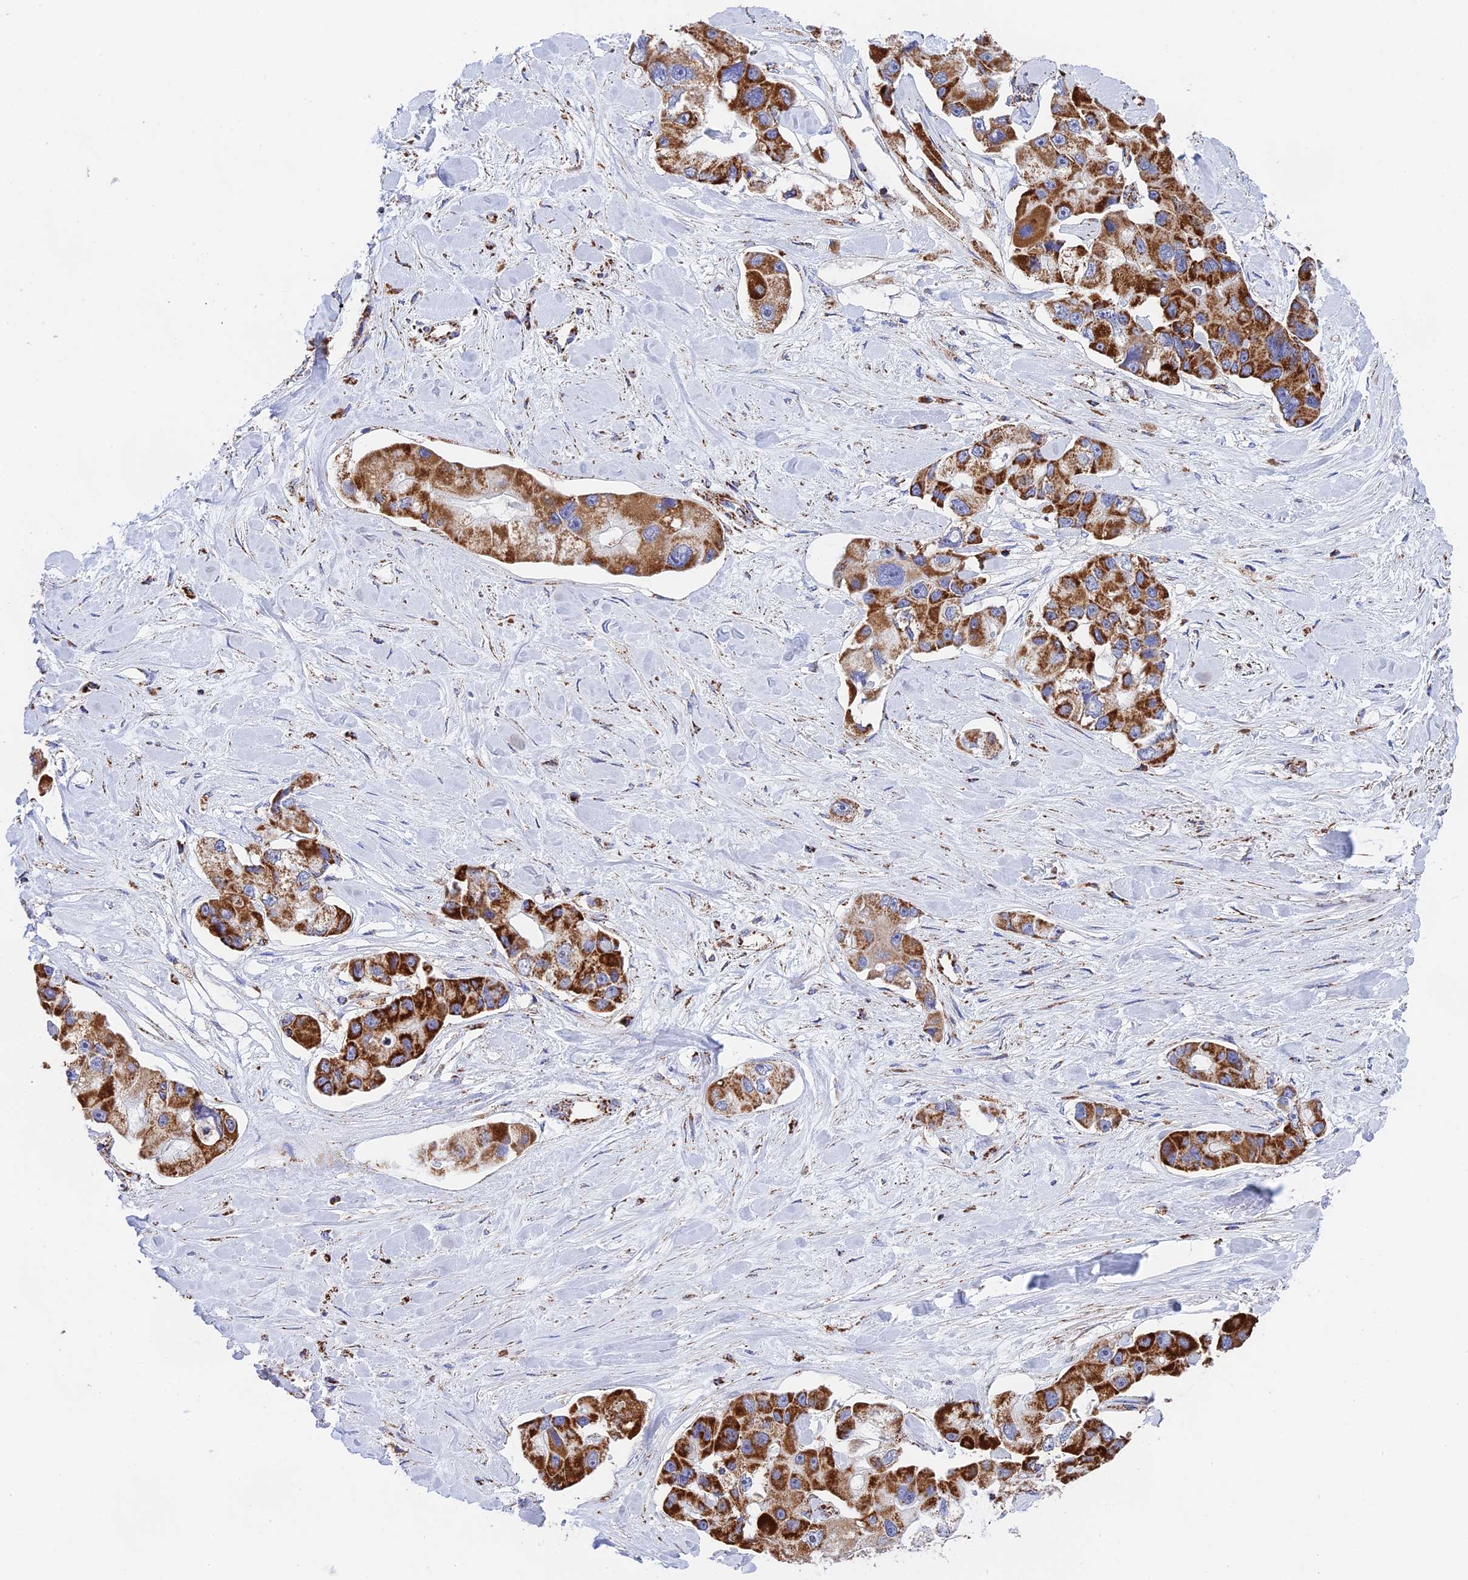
{"staining": {"intensity": "strong", "quantity": ">75%", "location": "cytoplasmic/membranous"}, "tissue": "lung cancer", "cell_type": "Tumor cells", "image_type": "cancer", "snomed": [{"axis": "morphology", "description": "Adenocarcinoma, NOS"}, {"axis": "topography", "description": "Lung"}], "caption": "High-power microscopy captured an immunohistochemistry image of lung cancer, revealing strong cytoplasmic/membranous positivity in about >75% of tumor cells. The protein is shown in brown color, while the nuclei are stained blue.", "gene": "NDUFA5", "patient": {"sex": "female", "age": 54}}